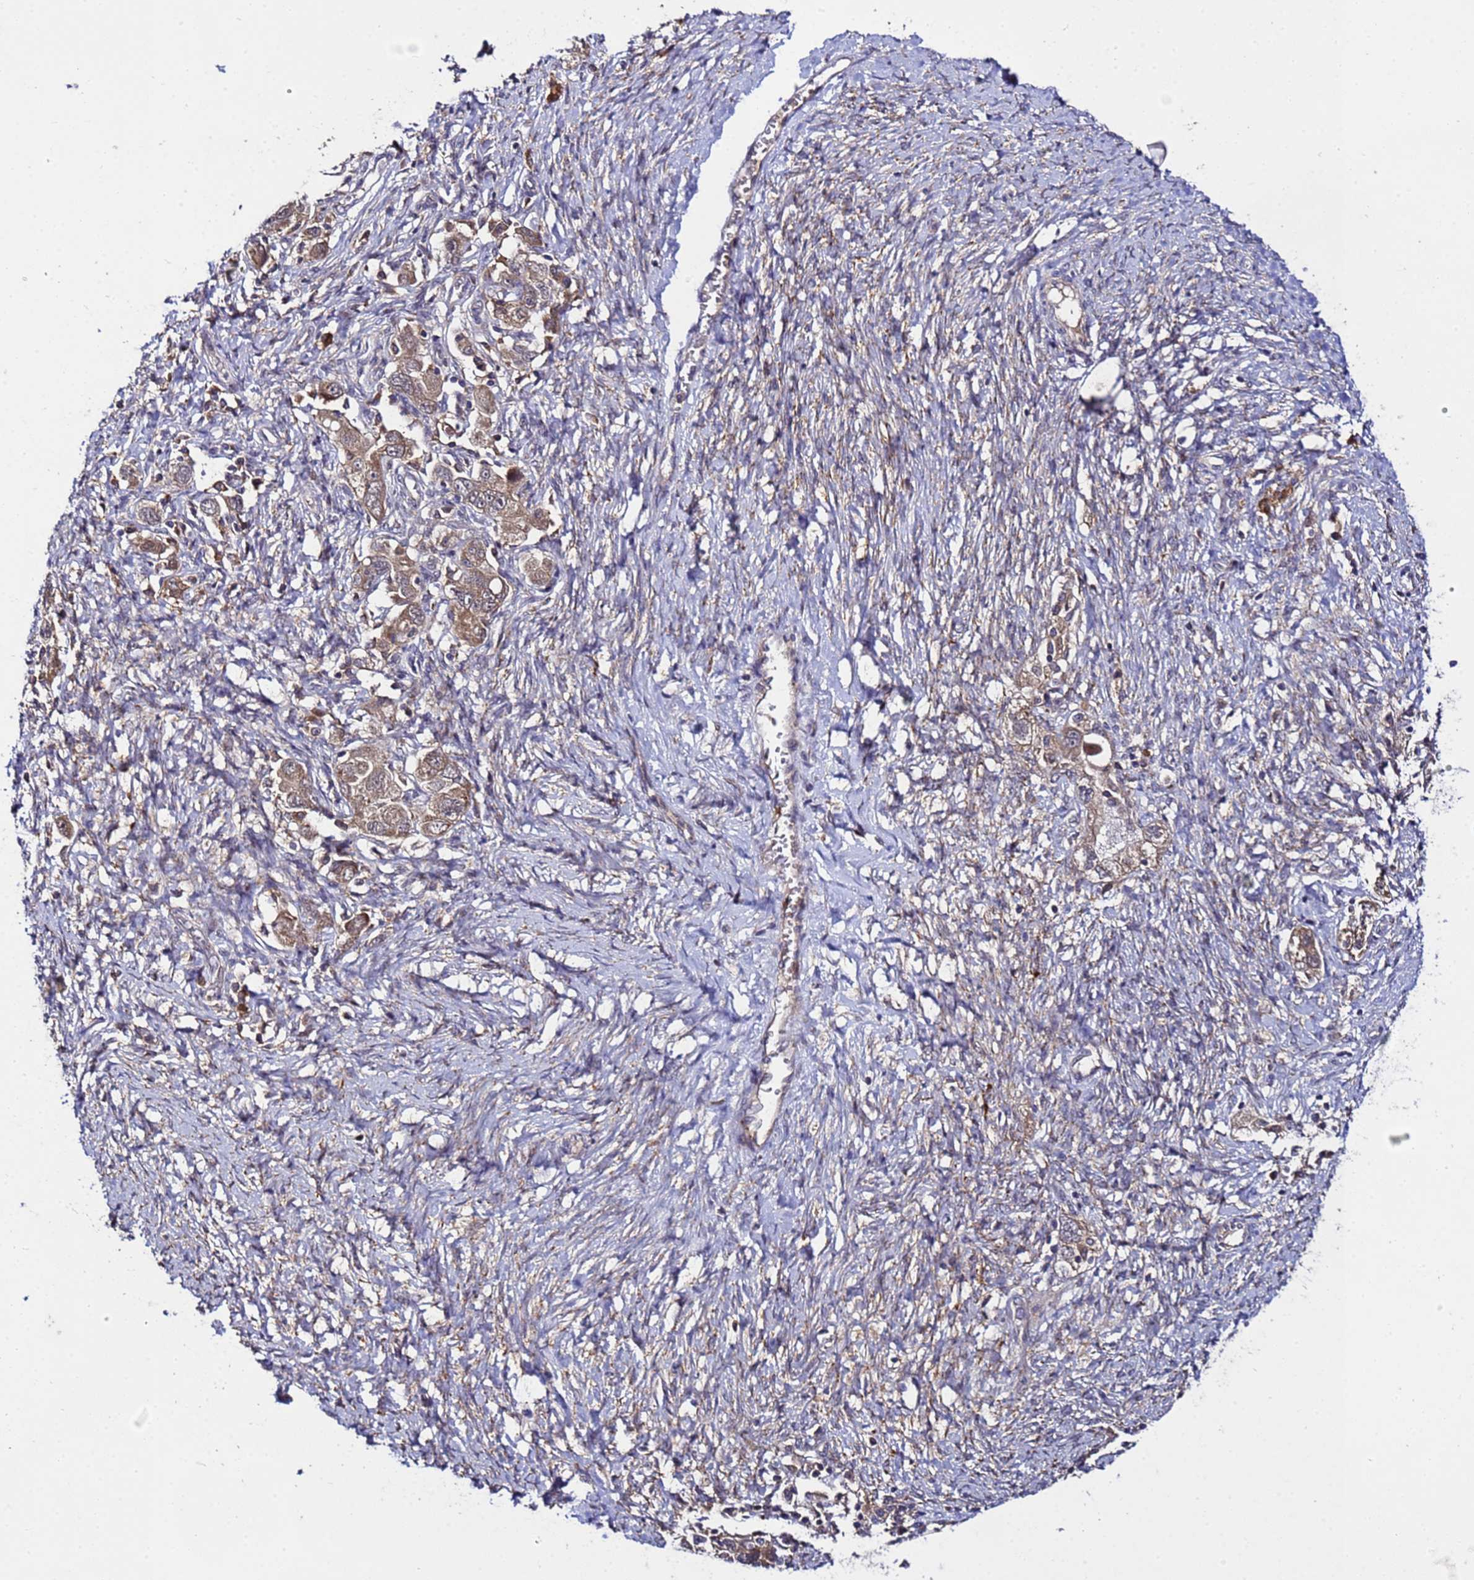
{"staining": {"intensity": "moderate", "quantity": ">75%", "location": "cytoplasmic/membranous"}, "tissue": "ovarian cancer", "cell_type": "Tumor cells", "image_type": "cancer", "snomed": [{"axis": "morphology", "description": "Carcinoma, NOS"}, {"axis": "morphology", "description": "Cystadenocarcinoma, serous, NOS"}, {"axis": "topography", "description": "Ovary"}], "caption": "Ovarian cancer stained with a protein marker exhibits moderate staining in tumor cells.", "gene": "PLXDC2", "patient": {"sex": "female", "age": 69}}